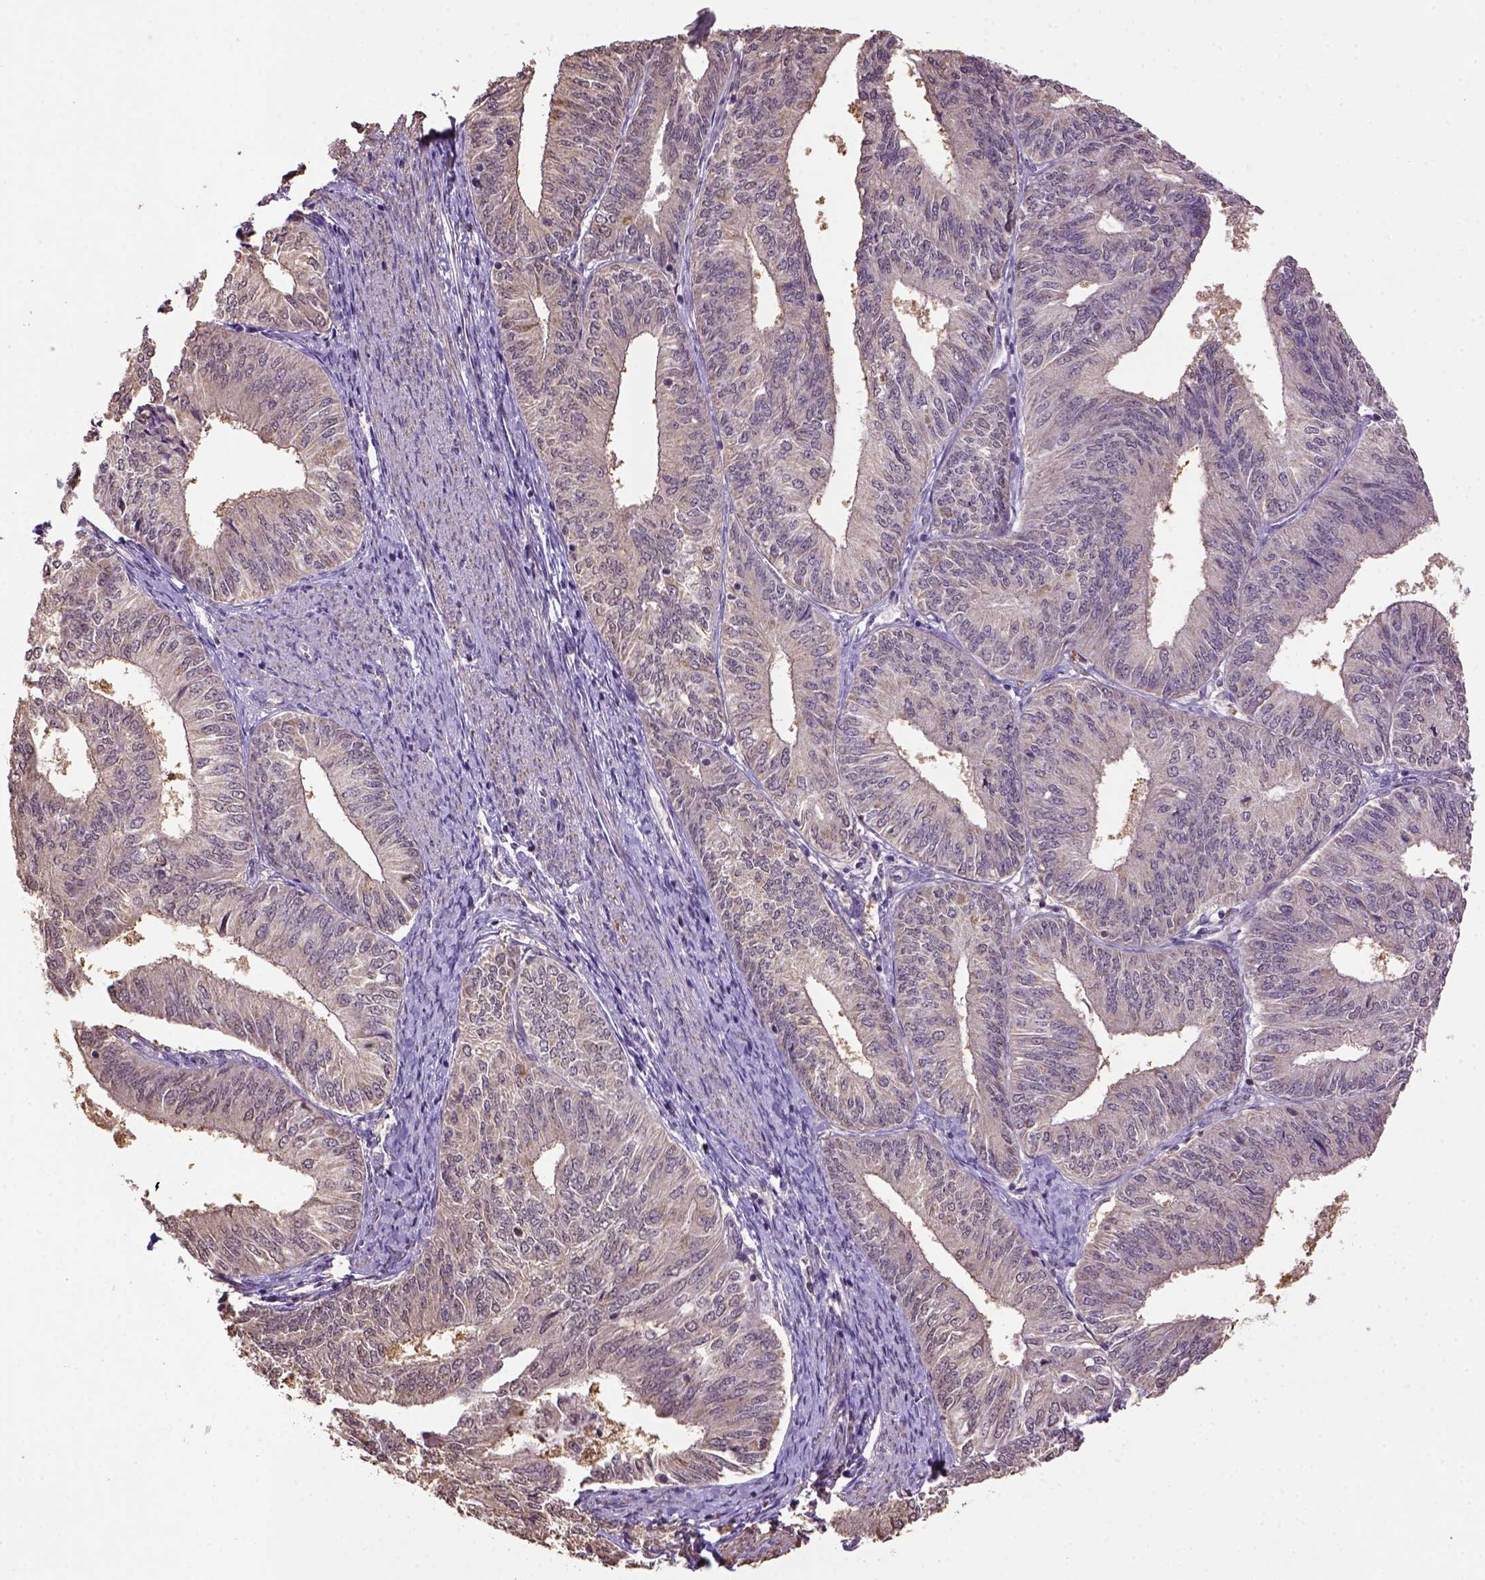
{"staining": {"intensity": "weak", "quantity": "<25%", "location": "cytoplasmic/membranous"}, "tissue": "endometrial cancer", "cell_type": "Tumor cells", "image_type": "cancer", "snomed": [{"axis": "morphology", "description": "Adenocarcinoma, NOS"}, {"axis": "topography", "description": "Endometrium"}], "caption": "This is a image of IHC staining of endometrial cancer, which shows no positivity in tumor cells.", "gene": "WDR17", "patient": {"sex": "female", "age": 58}}